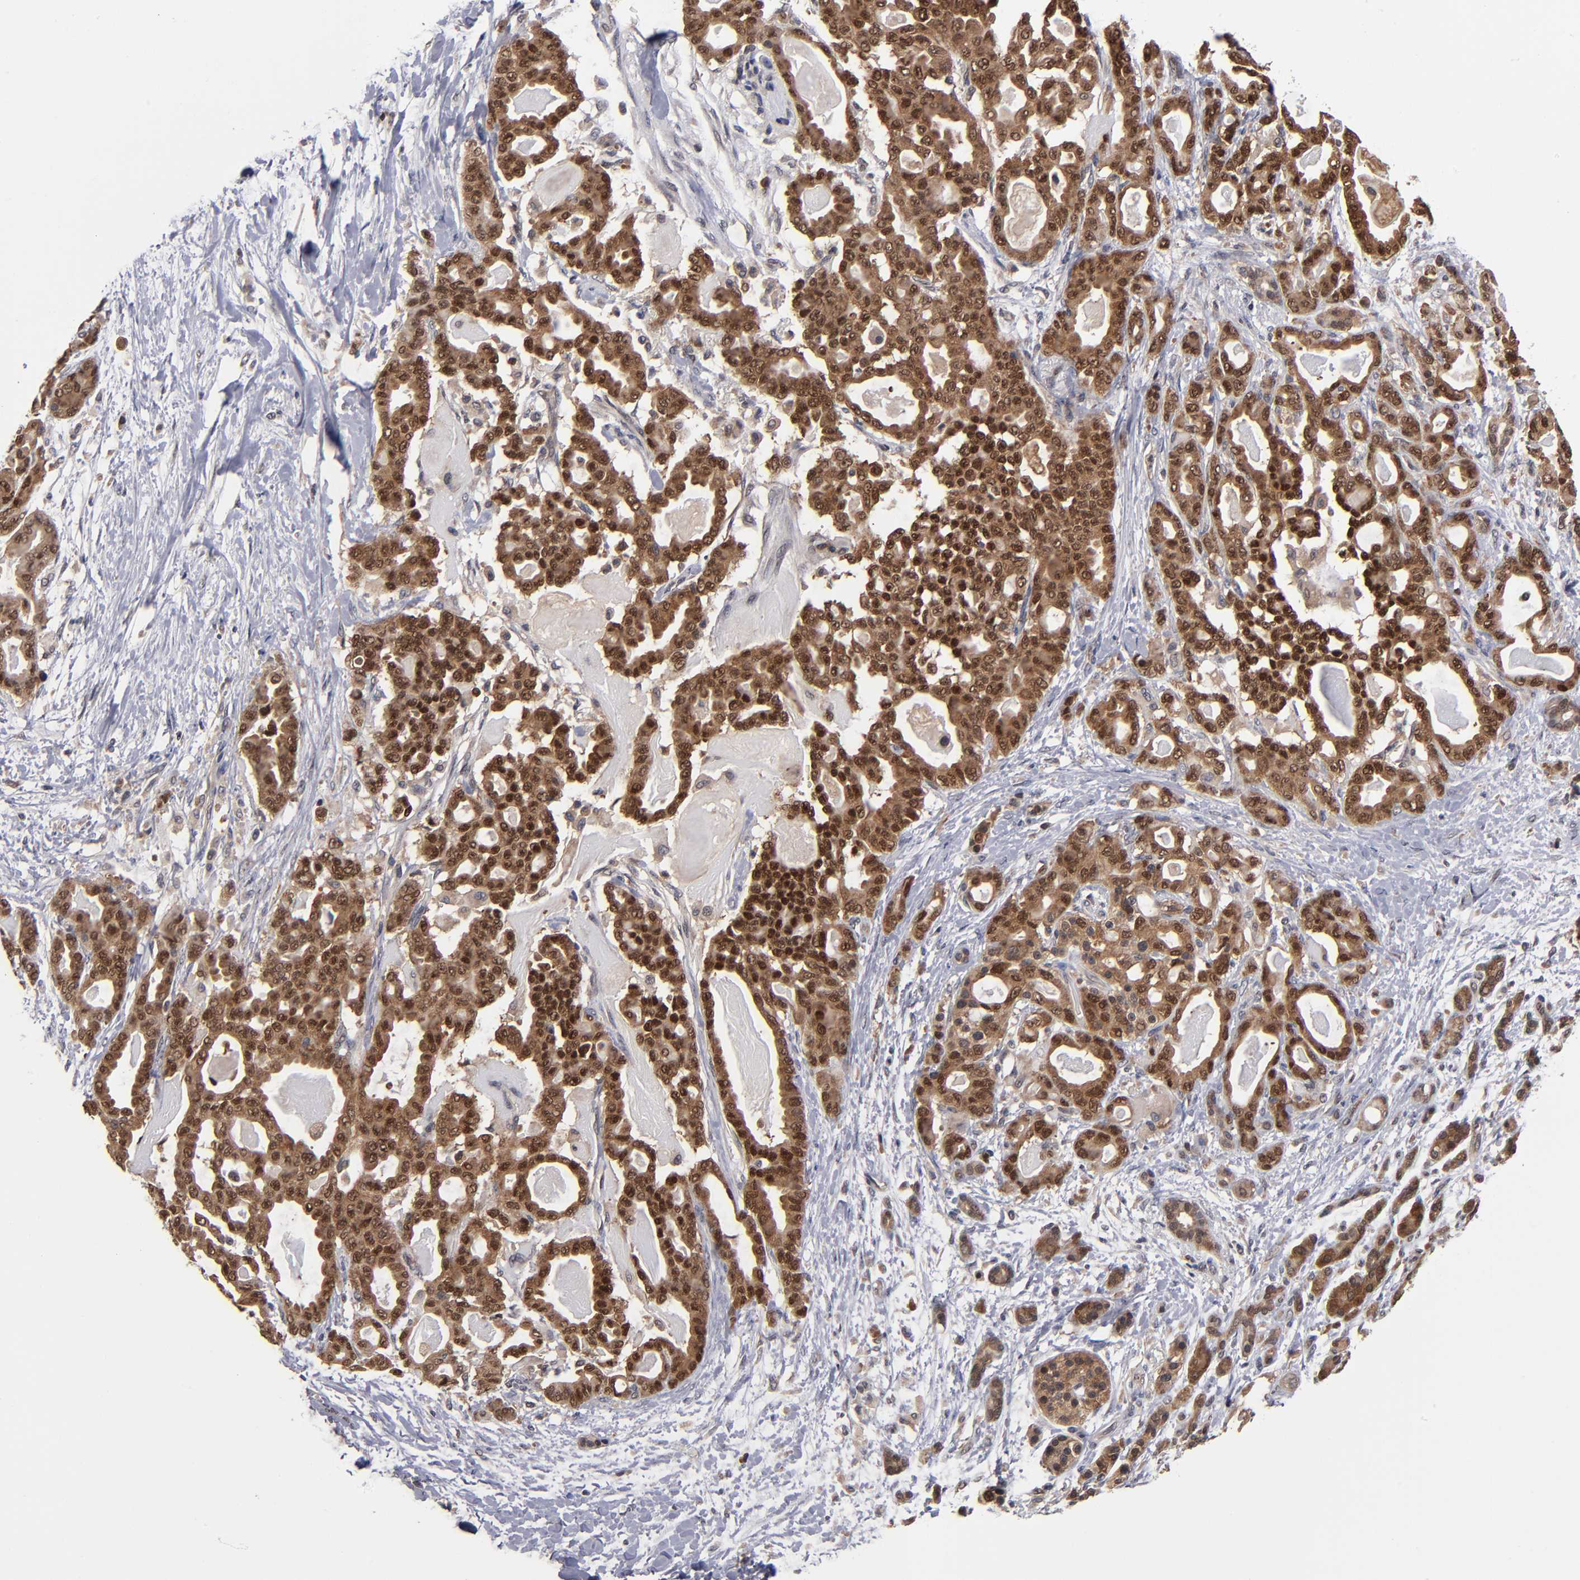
{"staining": {"intensity": "strong", "quantity": ">75%", "location": "cytoplasmic/membranous"}, "tissue": "pancreatic cancer", "cell_type": "Tumor cells", "image_type": "cancer", "snomed": [{"axis": "morphology", "description": "Adenocarcinoma, NOS"}, {"axis": "topography", "description": "Pancreas"}], "caption": "Immunohistochemistry (DAB (3,3'-diaminobenzidine)) staining of human adenocarcinoma (pancreatic) displays strong cytoplasmic/membranous protein expression in approximately >75% of tumor cells.", "gene": "ALG13", "patient": {"sex": "male", "age": 63}}